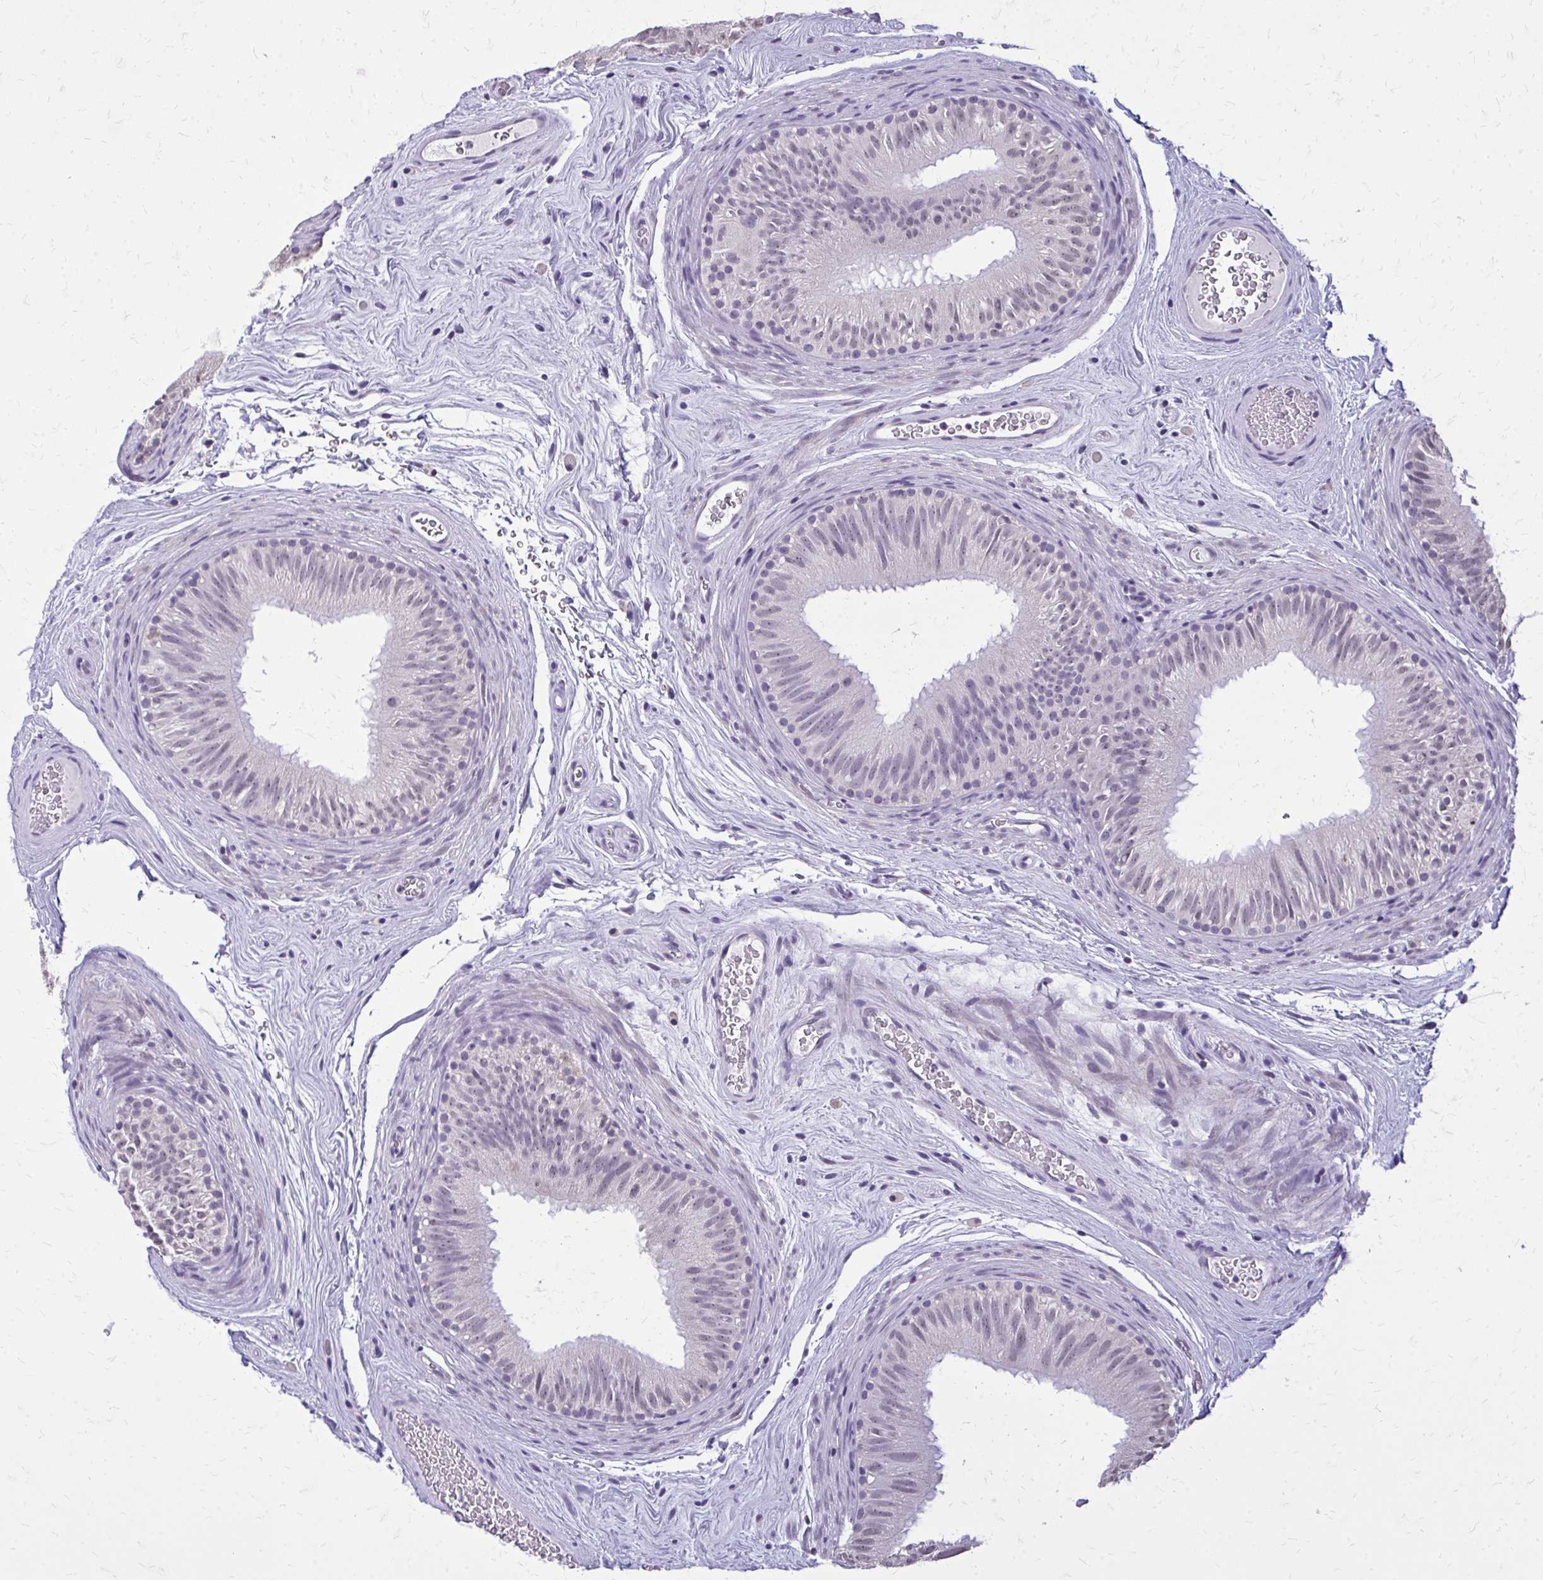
{"staining": {"intensity": "negative", "quantity": "none", "location": "none"}, "tissue": "epididymis", "cell_type": "Glandular cells", "image_type": "normal", "snomed": [{"axis": "morphology", "description": "Normal tissue, NOS"}, {"axis": "topography", "description": "Epididymis"}], "caption": "The histopathology image shows no staining of glandular cells in normal epididymis.", "gene": "AKAP5", "patient": {"sex": "male", "age": 44}}